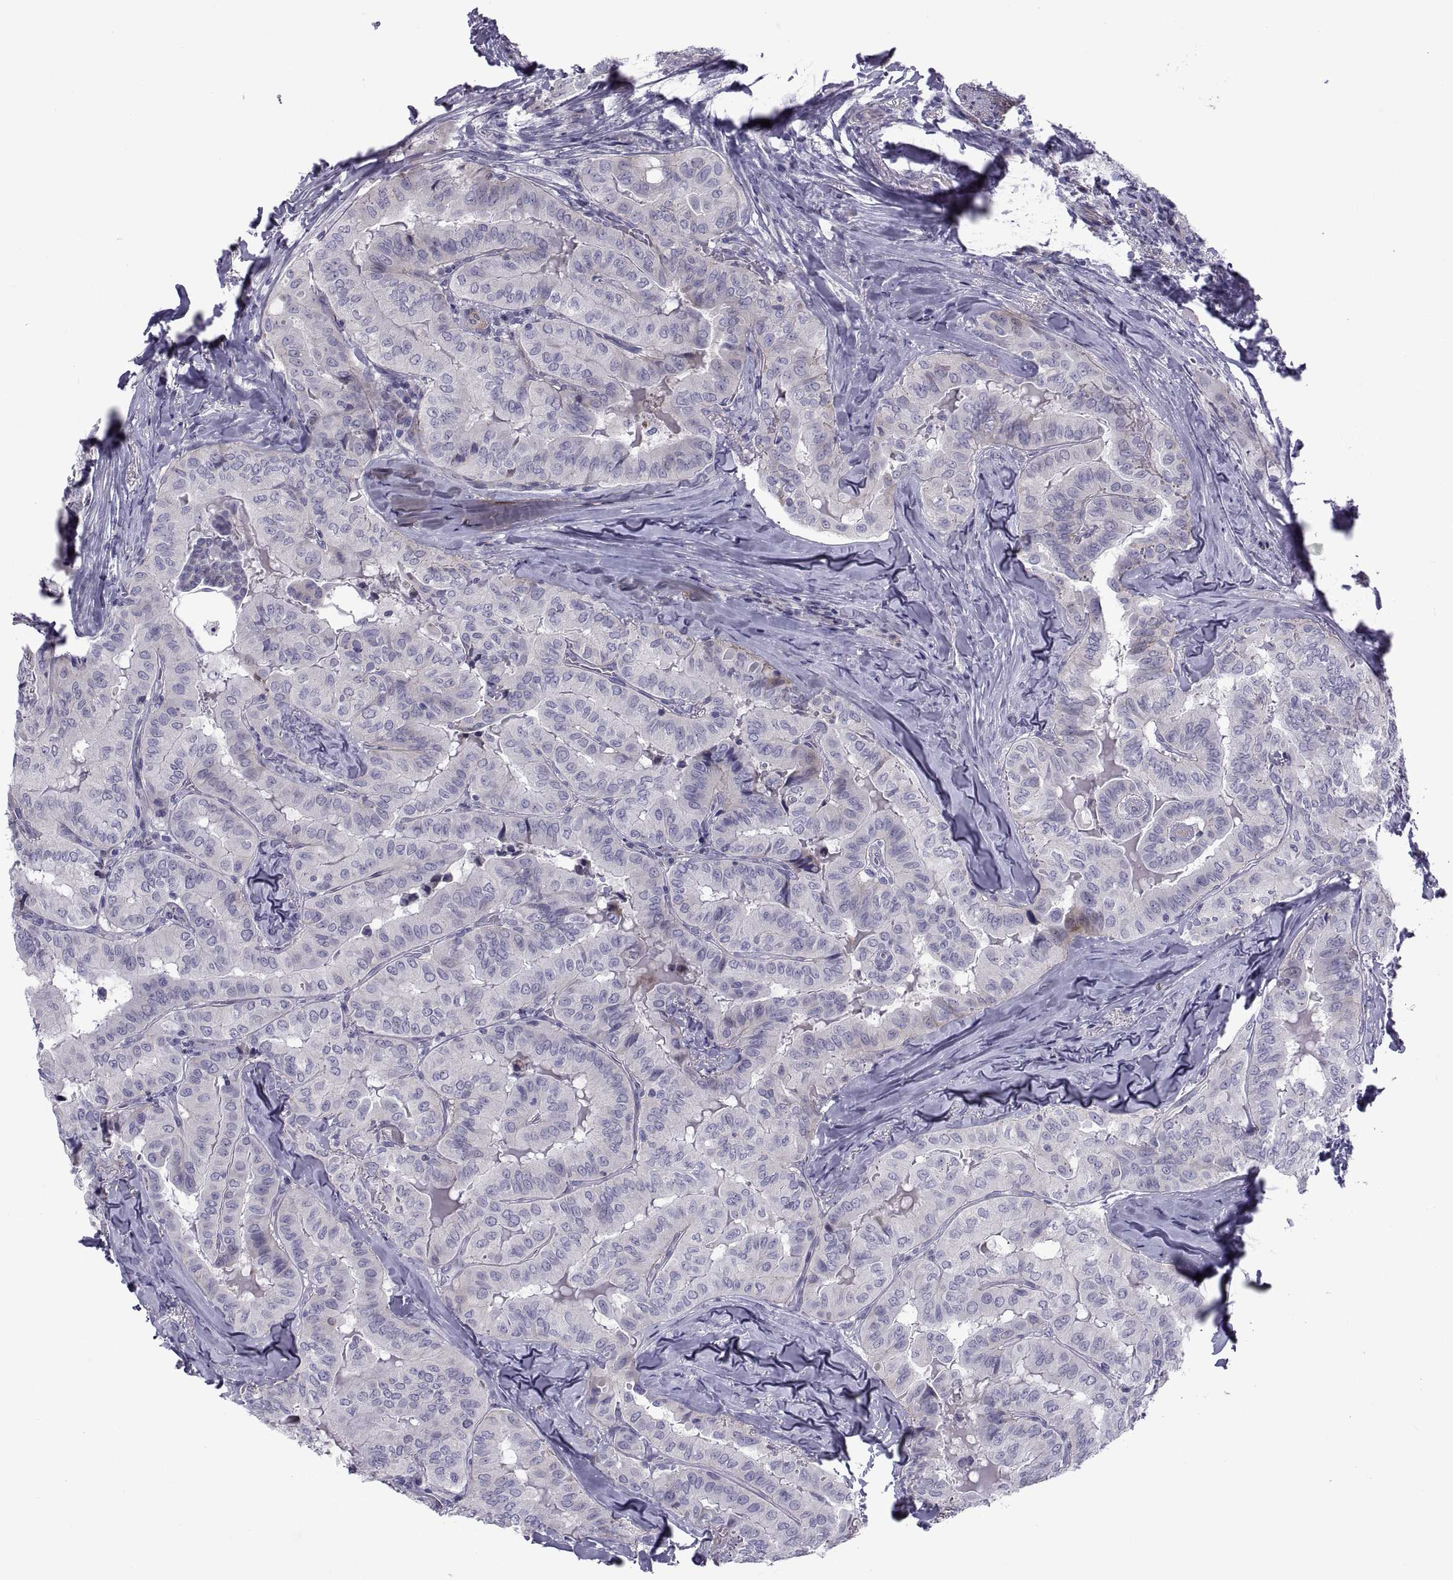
{"staining": {"intensity": "negative", "quantity": "none", "location": "none"}, "tissue": "thyroid cancer", "cell_type": "Tumor cells", "image_type": "cancer", "snomed": [{"axis": "morphology", "description": "Papillary adenocarcinoma, NOS"}, {"axis": "topography", "description": "Thyroid gland"}], "caption": "Tumor cells show no significant protein expression in papillary adenocarcinoma (thyroid). (Immunohistochemistry (ihc), brightfield microscopy, high magnification).", "gene": "TMEM158", "patient": {"sex": "female", "age": 68}}